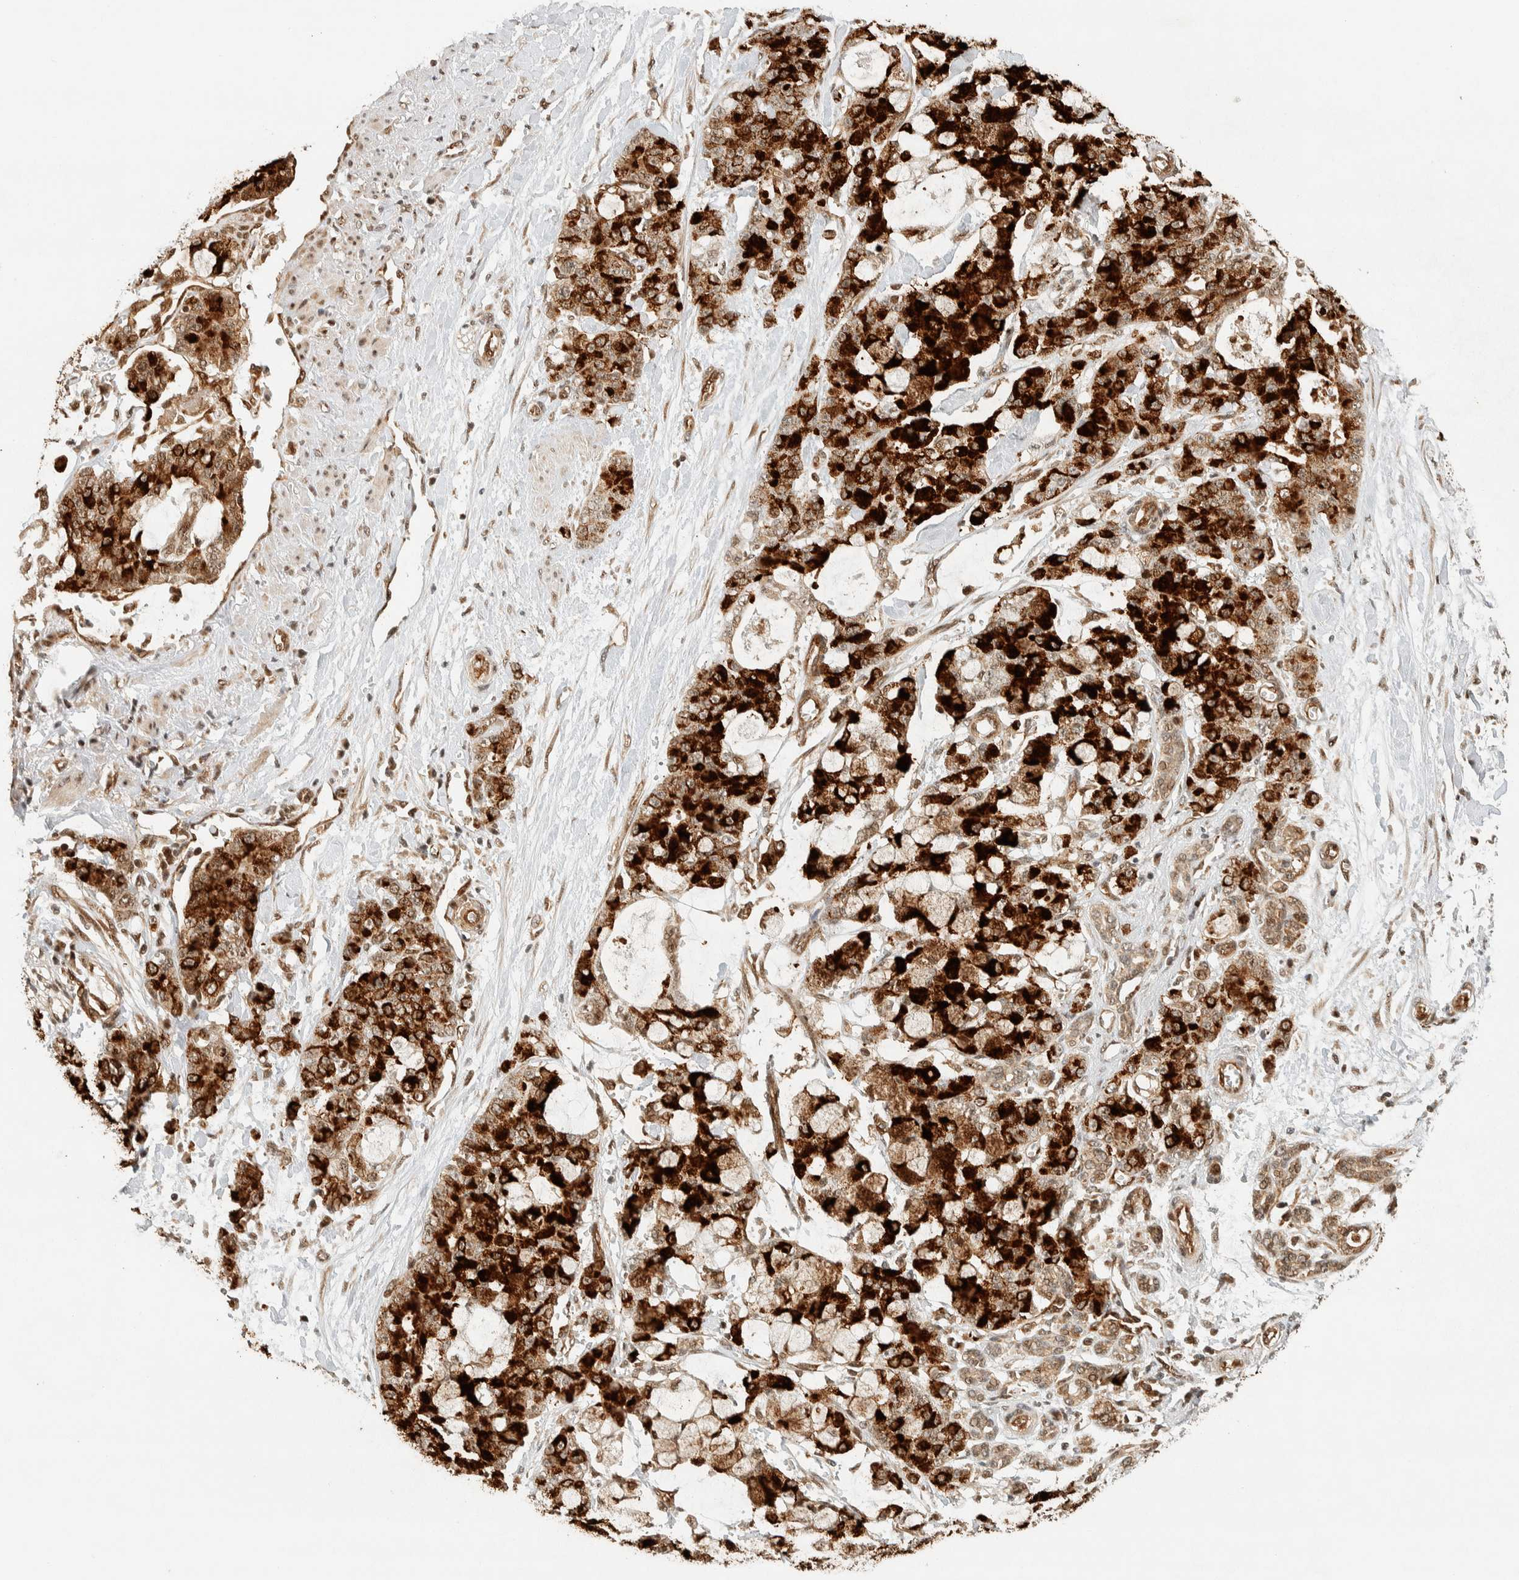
{"staining": {"intensity": "strong", "quantity": ">75%", "location": "cytoplasmic/membranous,nuclear"}, "tissue": "pancreatic cancer", "cell_type": "Tumor cells", "image_type": "cancer", "snomed": [{"axis": "morphology", "description": "Adenocarcinoma, NOS"}, {"axis": "topography", "description": "Pancreas"}], "caption": "A high amount of strong cytoplasmic/membranous and nuclear positivity is seen in about >75% of tumor cells in pancreatic cancer (adenocarcinoma) tissue.", "gene": "SIK1", "patient": {"sex": "female", "age": 73}}